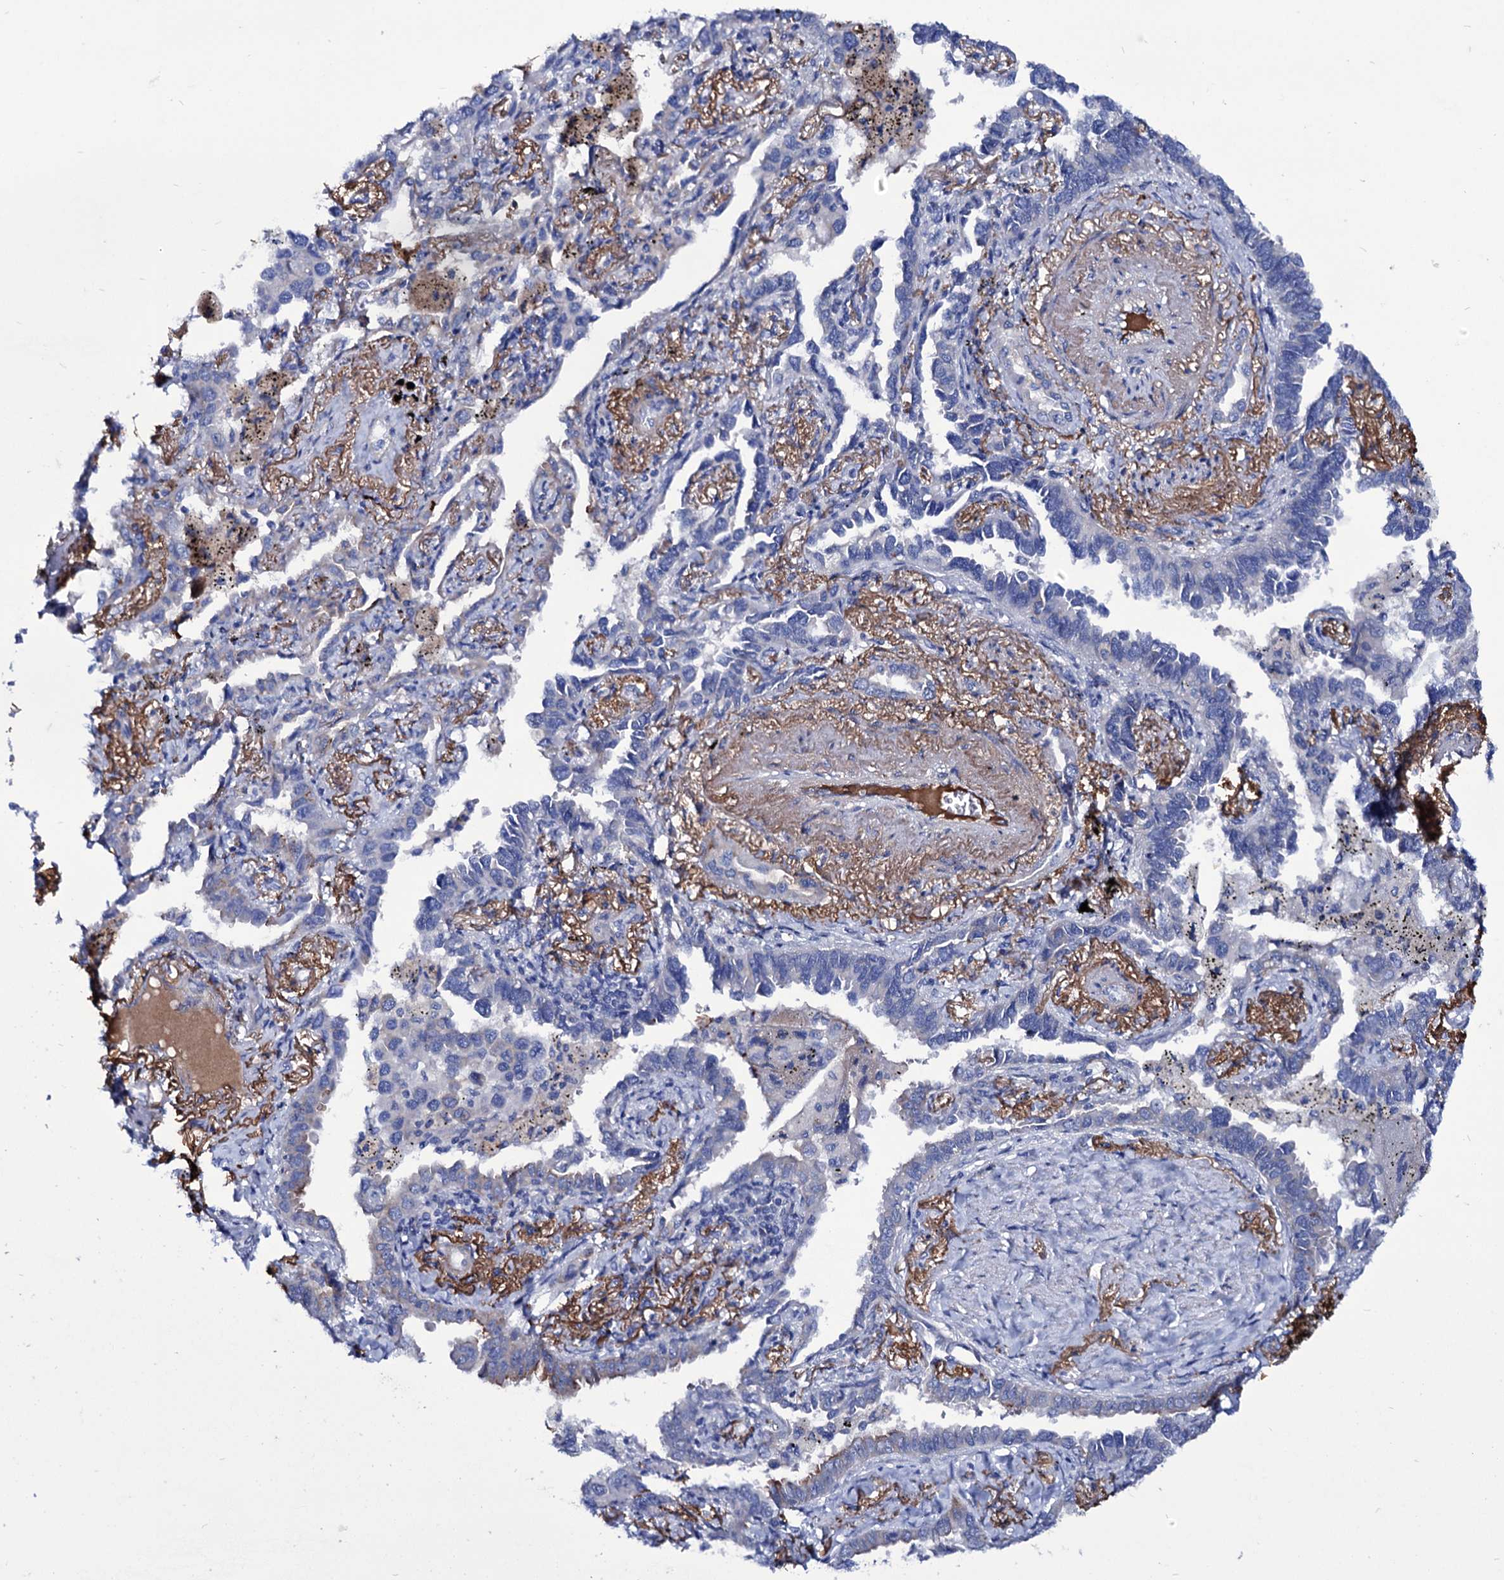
{"staining": {"intensity": "negative", "quantity": "none", "location": "none"}, "tissue": "lung cancer", "cell_type": "Tumor cells", "image_type": "cancer", "snomed": [{"axis": "morphology", "description": "Adenocarcinoma, NOS"}, {"axis": "topography", "description": "Lung"}], "caption": "The photomicrograph shows no staining of tumor cells in lung cancer (adenocarcinoma).", "gene": "AXL", "patient": {"sex": "male", "age": 67}}